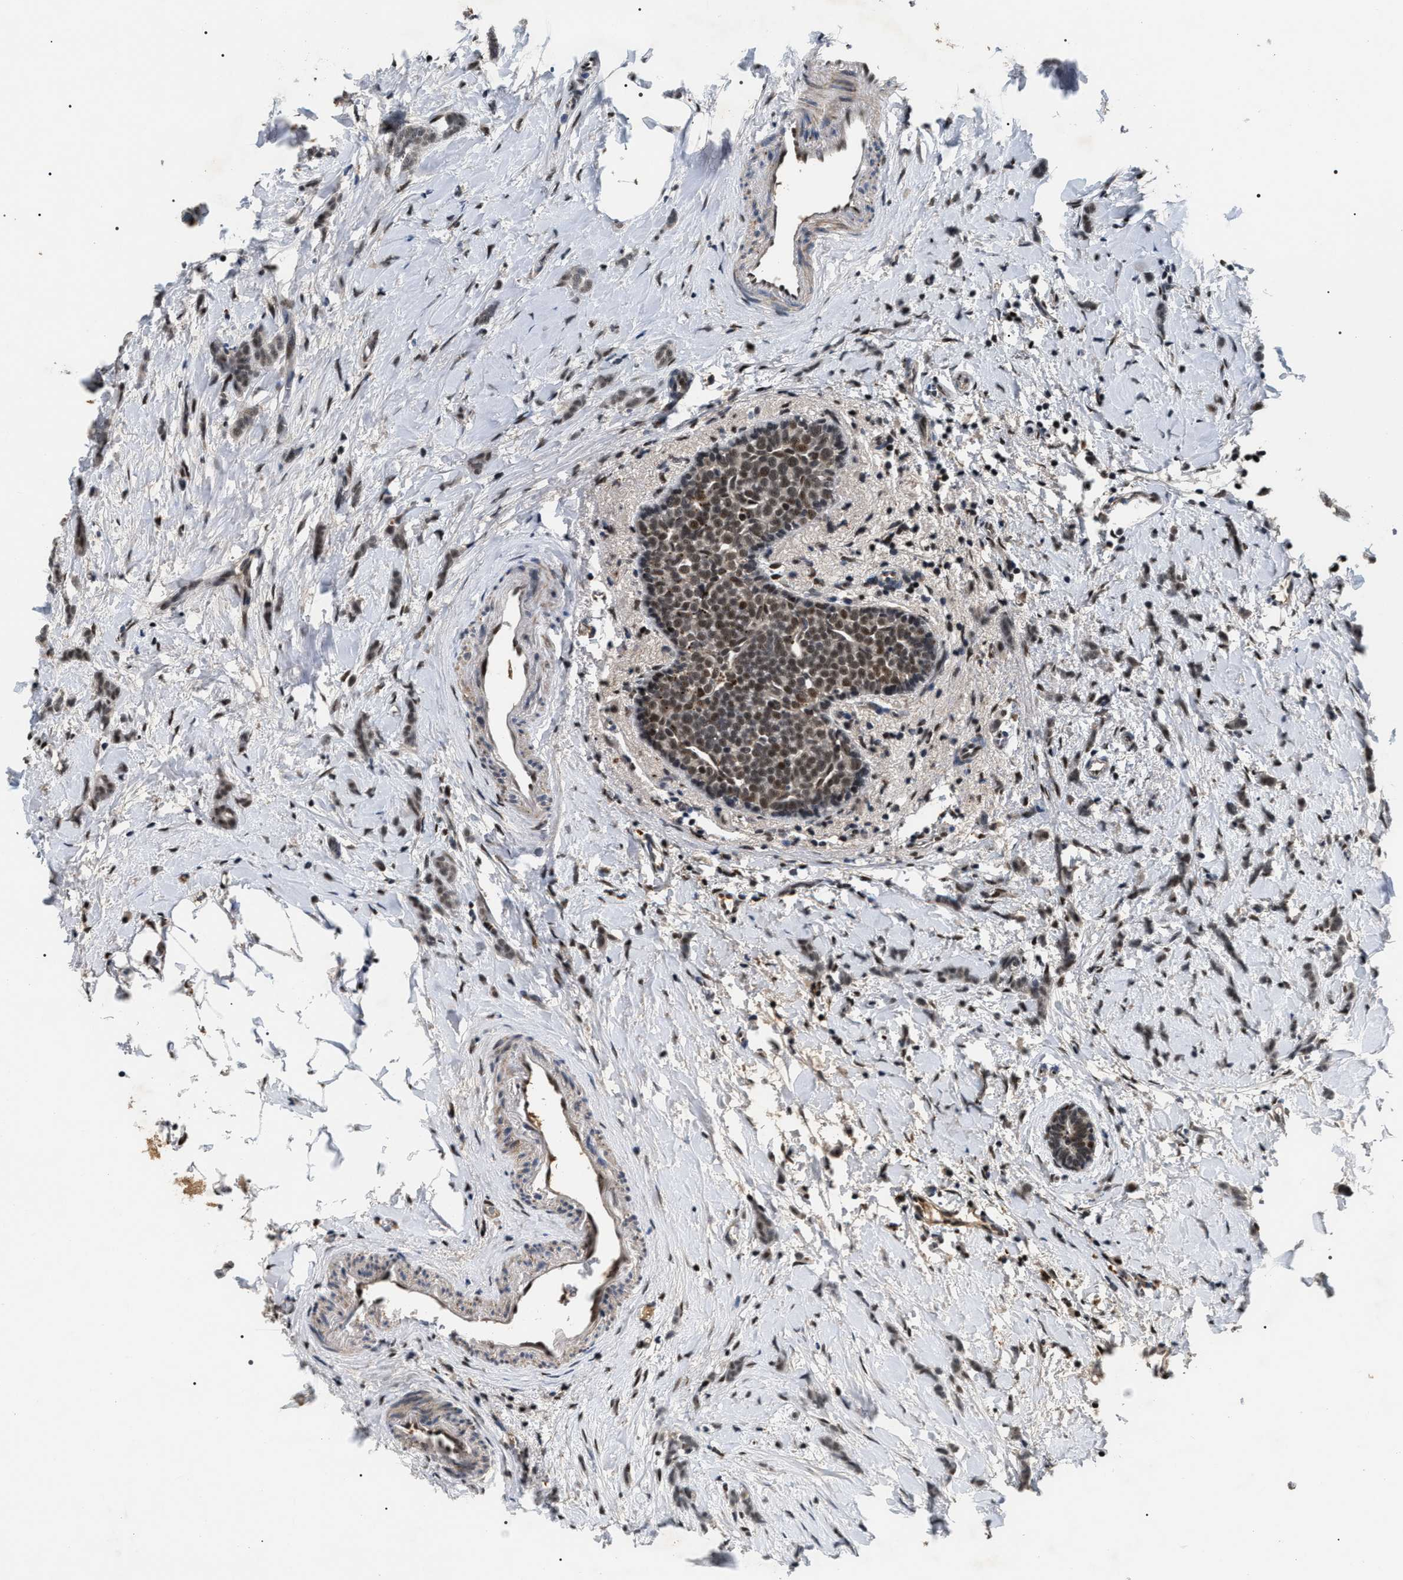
{"staining": {"intensity": "moderate", "quantity": ">75%", "location": "nuclear"}, "tissue": "breast cancer", "cell_type": "Tumor cells", "image_type": "cancer", "snomed": [{"axis": "morphology", "description": "Lobular carcinoma, in situ"}, {"axis": "morphology", "description": "Lobular carcinoma"}, {"axis": "topography", "description": "Breast"}], "caption": "About >75% of tumor cells in breast lobular carcinoma in situ exhibit moderate nuclear protein expression as visualized by brown immunohistochemical staining.", "gene": "C7orf25", "patient": {"sex": "female", "age": 41}}